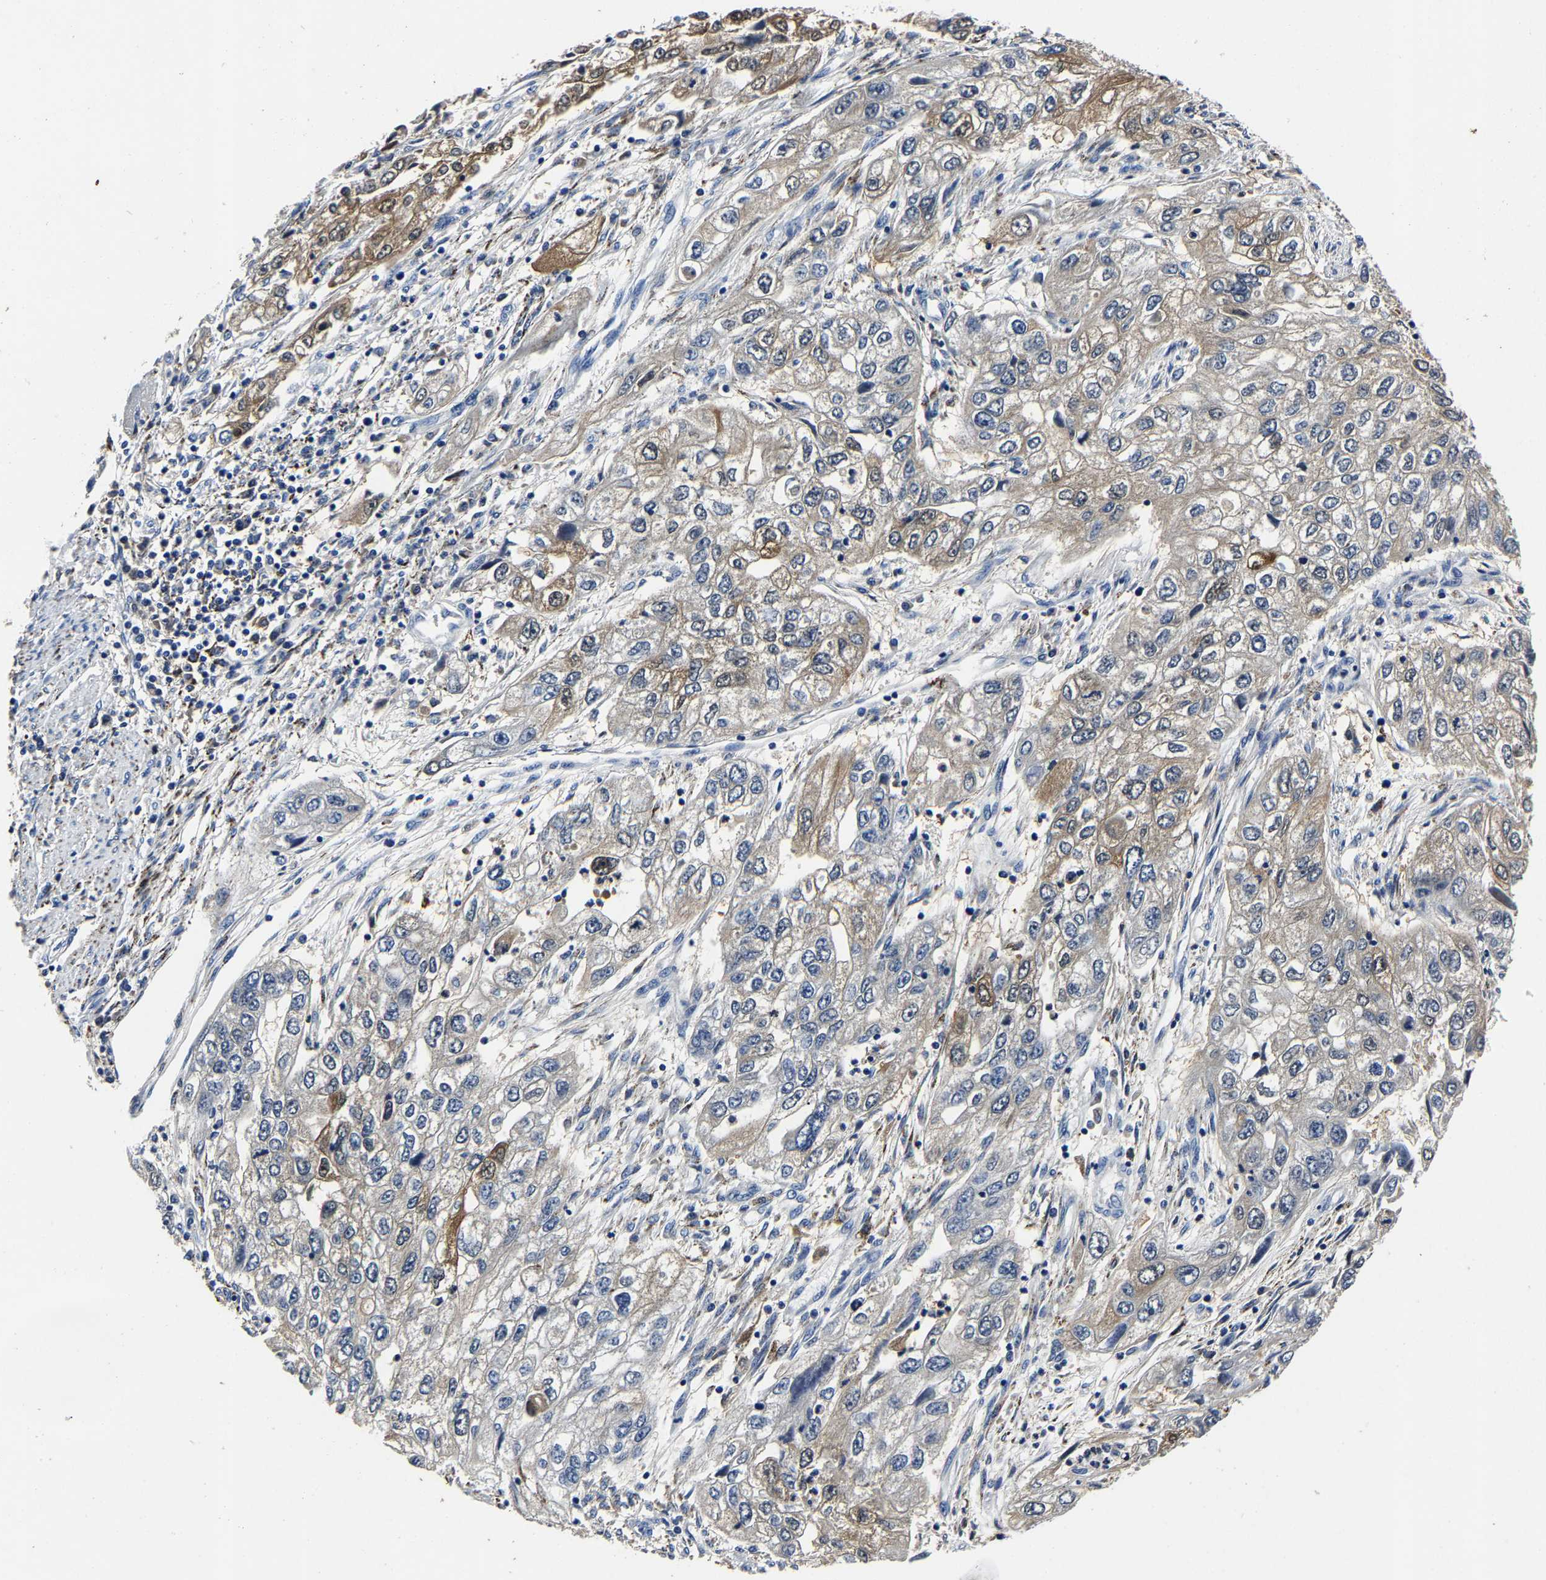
{"staining": {"intensity": "weak", "quantity": "<25%", "location": "cytoplasmic/membranous"}, "tissue": "endometrial cancer", "cell_type": "Tumor cells", "image_type": "cancer", "snomed": [{"axis": "morphology", "description": "Adenocarcinoma, NOS"}, {"axis": "topography", "description": "Endometrium"}], "caption": "The immunohistochemistry (IHC) photomicrograph has no significant expression in tumor cells of endometrial cancer tissue.", "gene": "PSPH", "patient": {"sex": "female", "age": 49}}